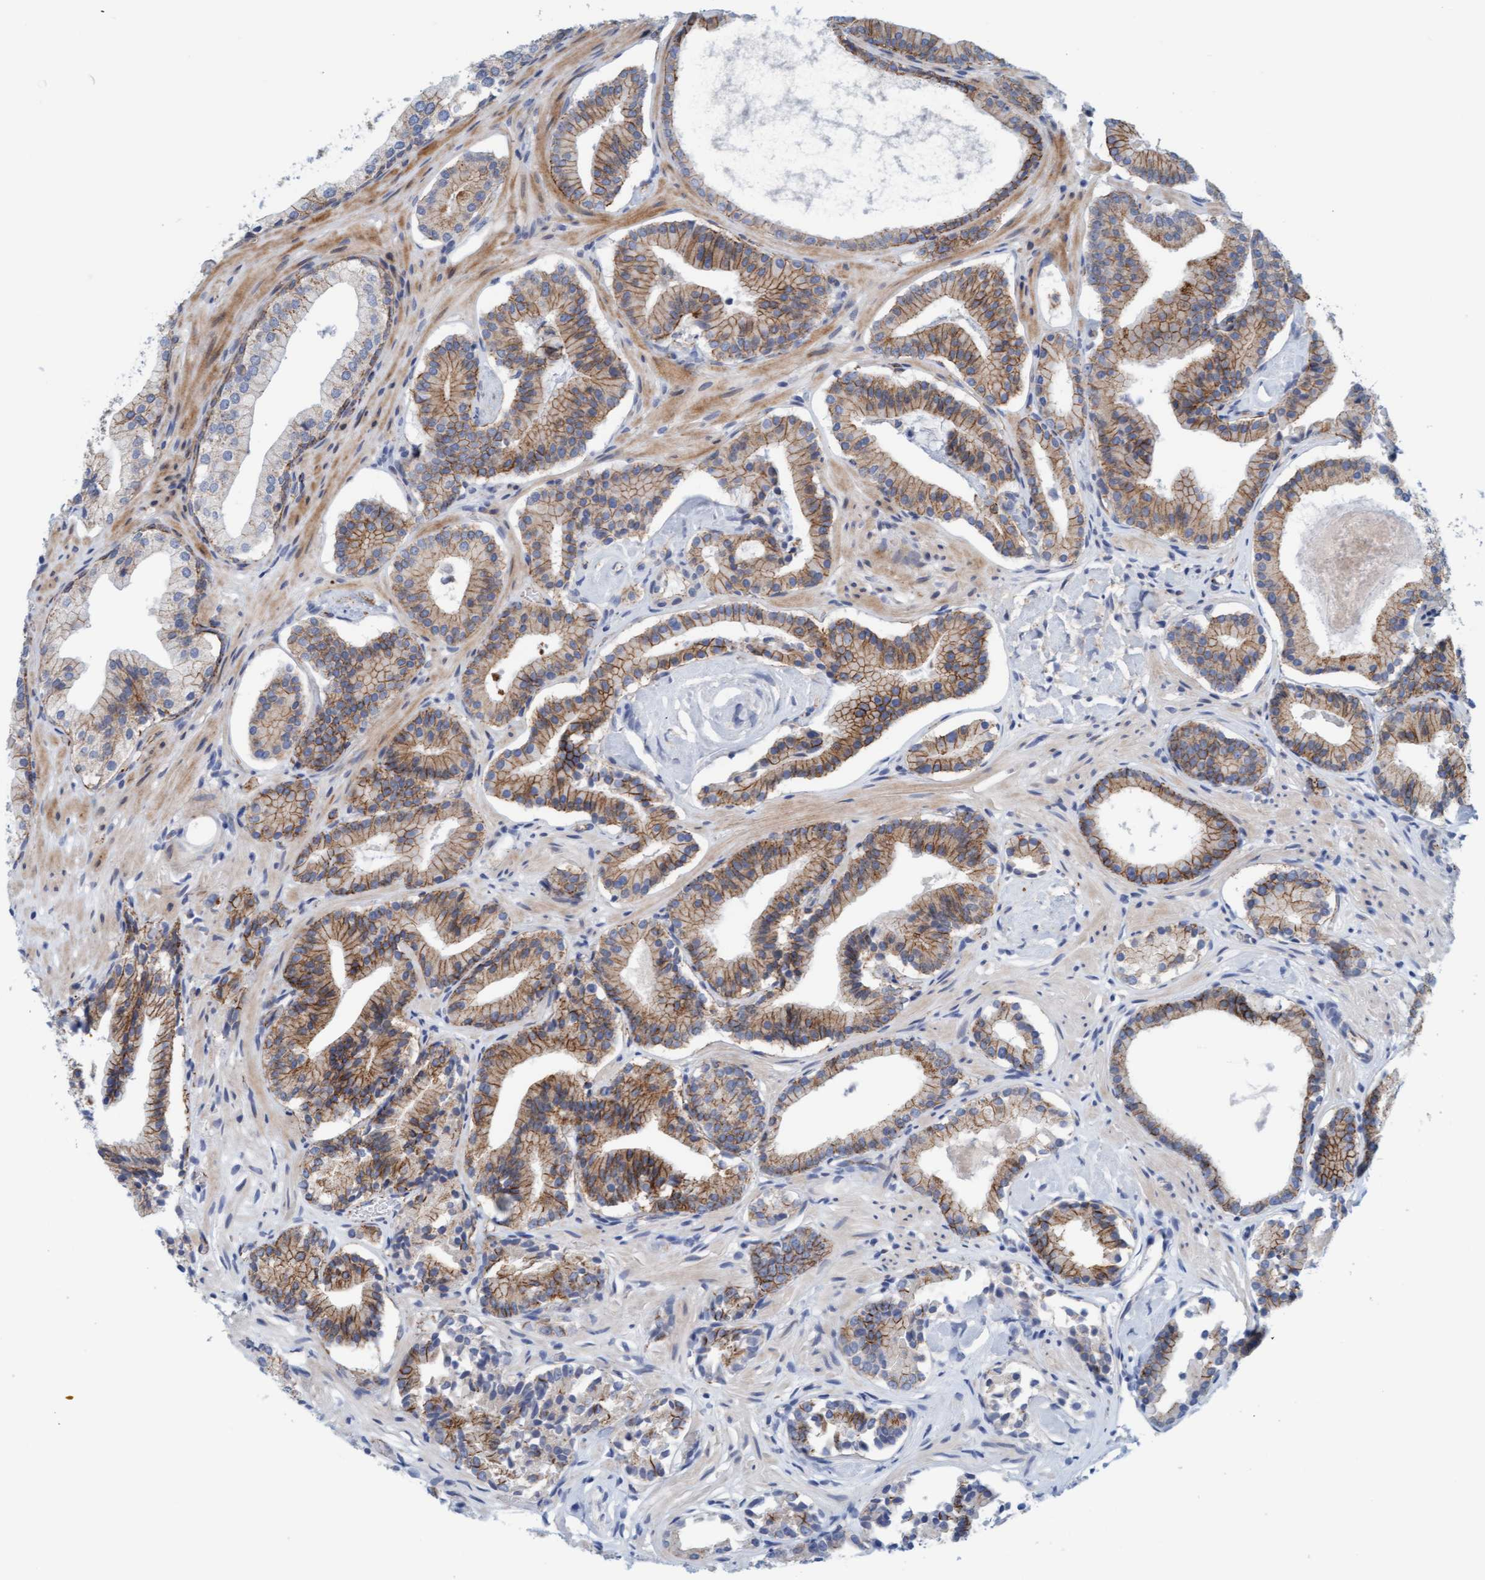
{"staining": {"intensity": "moderate", "quantity": ">75%", "location": "cytoplasmic/membranous"}, "tissue": "prostate cancer", "cell_type": "Tumor cells", "image_type": "cancer", "snomed": [{"axis": "morphology", "description": "Adenocarcinoma, Low grade"}, {"axis": "topography", "description": "Prostate"}], "caption": "Prostate cancer (adenocarcinoma (low-grade)) stained with a protein marker displays moderate staining in tumor cells.", "gene": "KRBA2", "patient": {"sex": "male", "age": 51}}